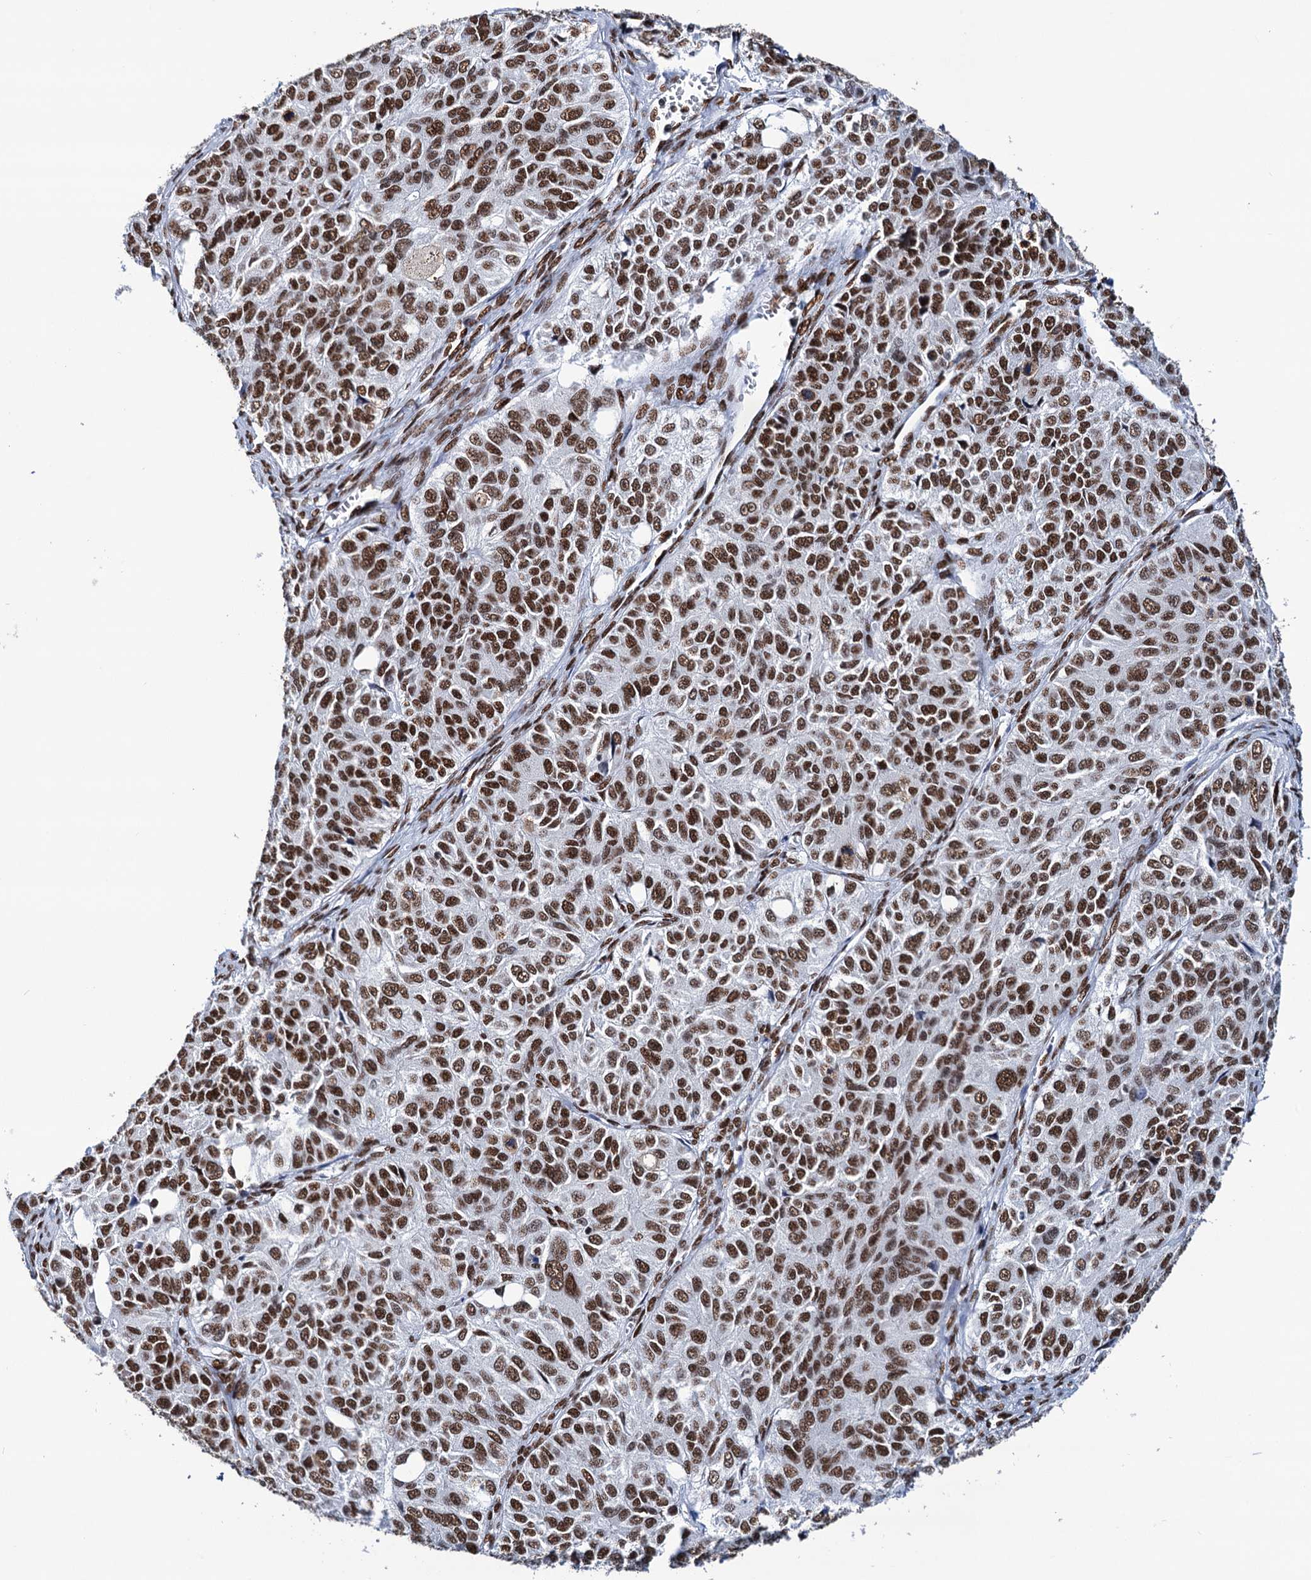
{"staining": {"intensity": "strong", "quantity": ">75%", "location": "nuclear"}, "tissue": "ovarian cancer", "cell_type": "Tumor cells", "image_type": "cancer", "snomed": [{"axis": "morphology", "description": "Carcinoma, endometroid"}, {"axis": "topography", "description": "Ovary"}], "caption": "Ovarian cancer (endometroid carcinoma) stained for a protein displays strong nuclear positivity in tumor cells.", "gene": "MATR3", "patient": {"sex": "female", "age": 51}}